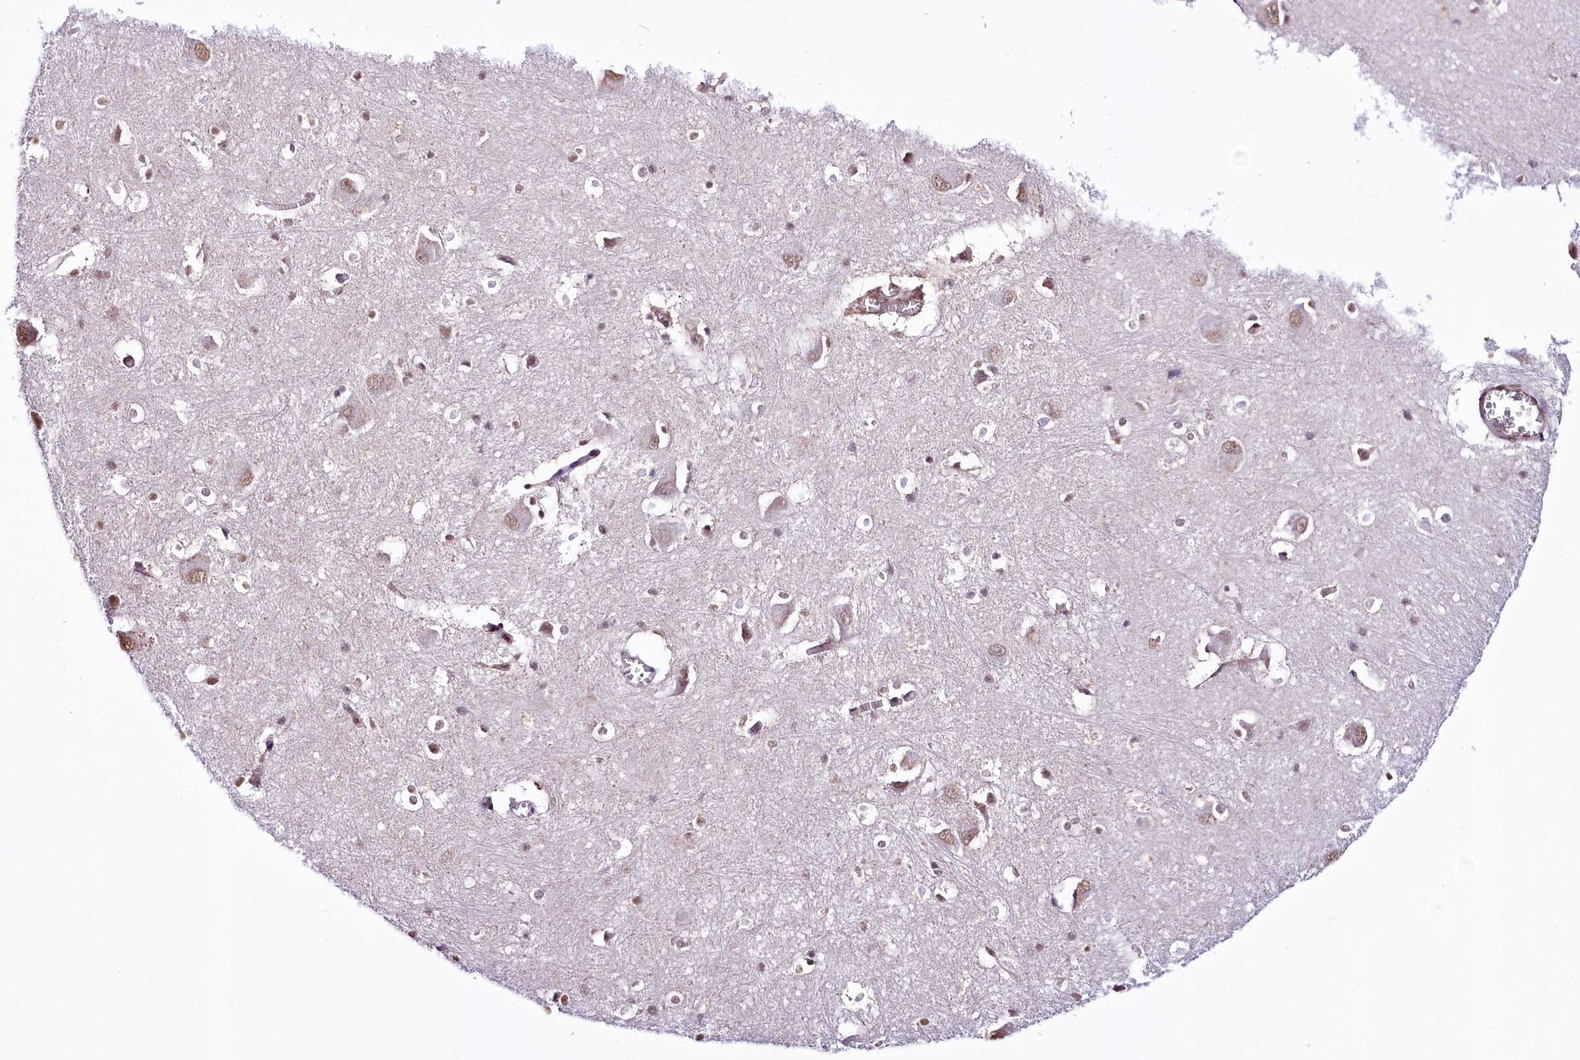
{"staining": {"intensity": "weak", "quantity": "<25%", "location": "nuclear"}, "tissue": "caudate", "cell_type": "Glial cells", "image_type": "normal", "snomed": [{"axis": "morphology", "description": "Normal tissue, NOS"}, {"axis": "topography", "description": "Lateral ventricle wall"}], "caption": "This is a micrograph of immunohistochemistry (IHC) staining of benign caudate, which shows no positivity in glial cells. The staining is performed using DAB brown chromogen with nuclei counter-stained in using hematoxylin.", "gene": "ST7", "patient": {"sex": "male", "age": 37}}